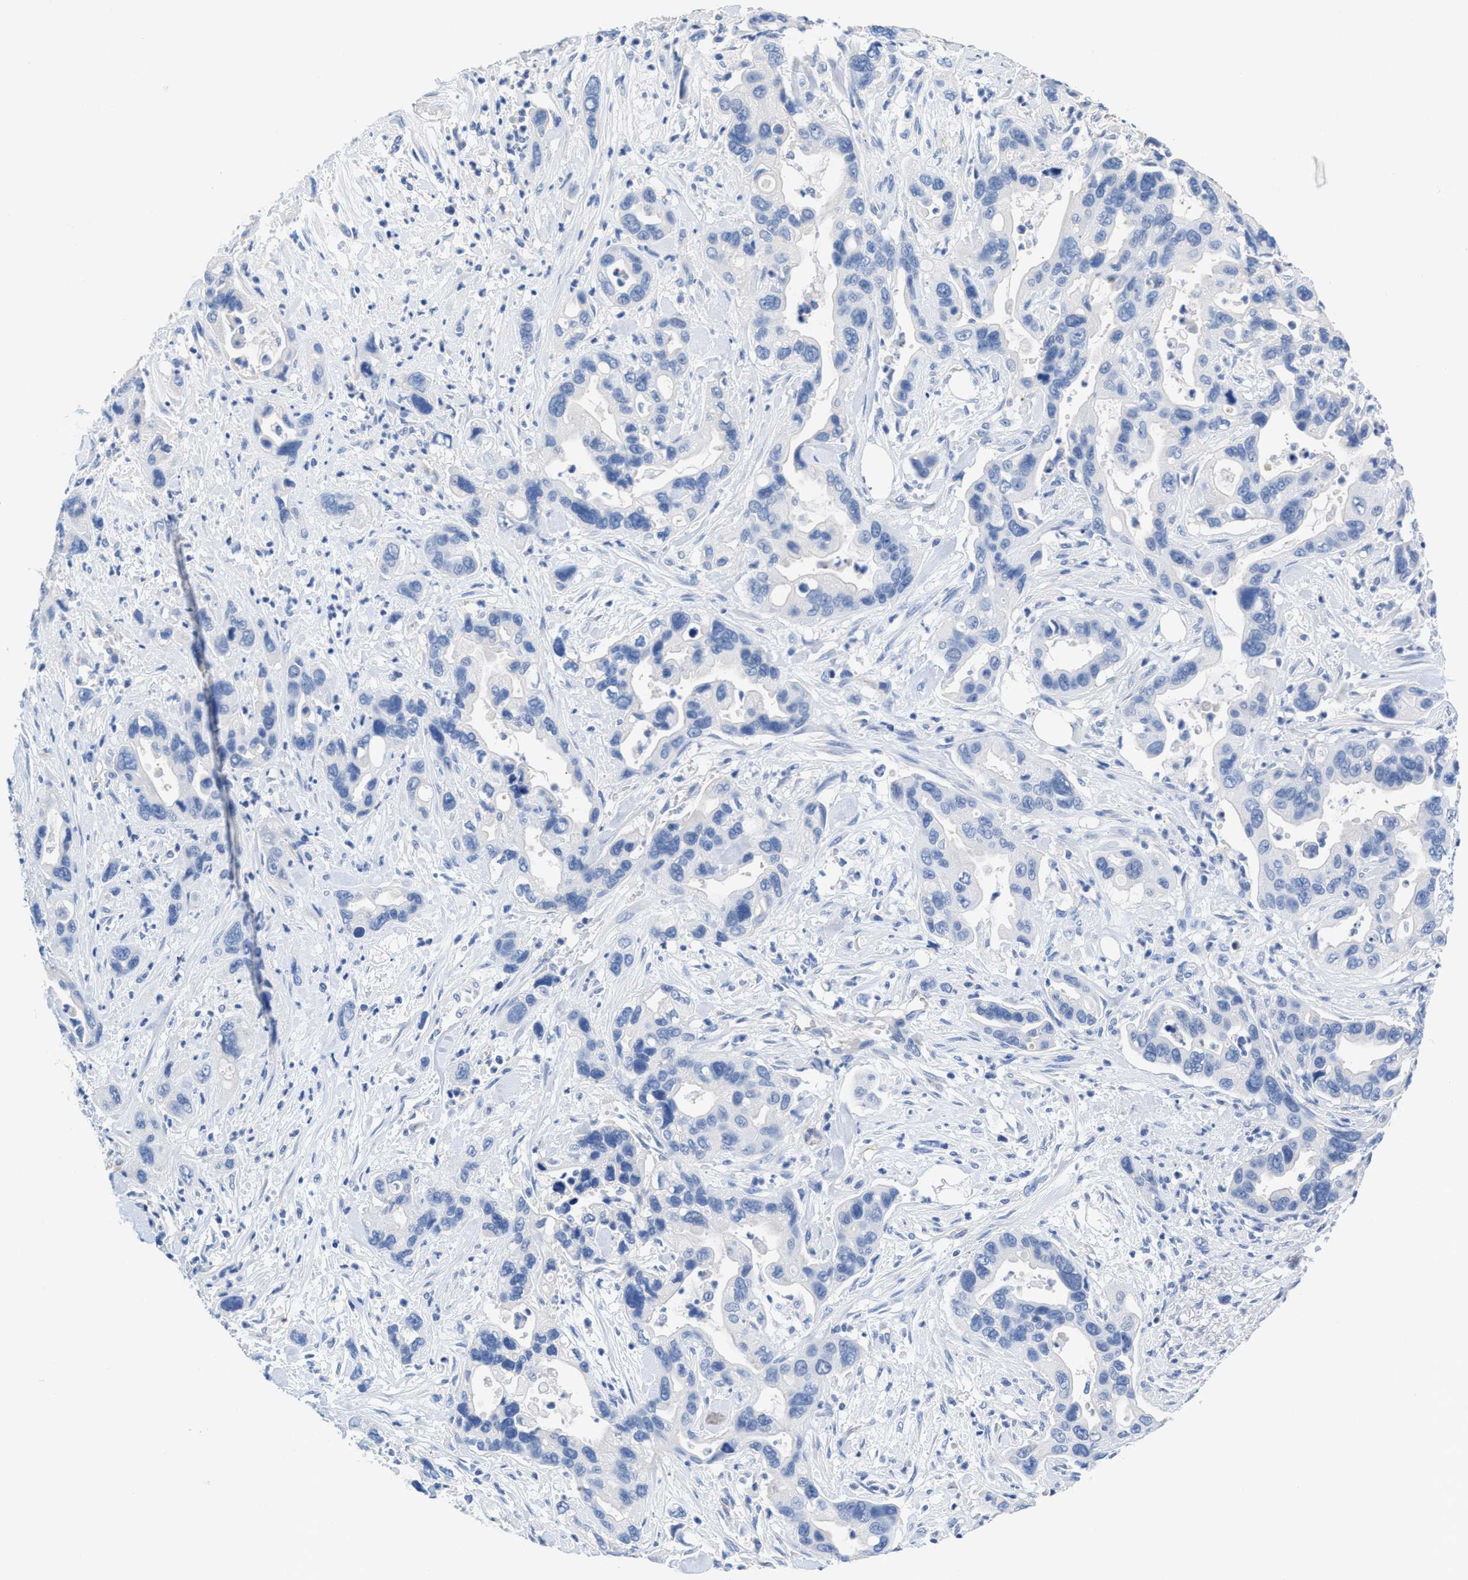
{"staining": {"intensity": "negative", "quantity": "none", "location": "none"}, "tissue": "pancreatic cancer", "cell_type": "Tumor cells", "image_type": "cancer", "snomed": [{"axis": "morphology", "description": "Adenocarcinoma, NOS"}, {"axis": "topography", "description": "Pancreas"}], "caption": "A high-resolution histopathology image shows IHC staining of pancreatic cancer (adenocarcinoma), which displays no significant positivity in tumor cells. Brightfield microscopy of IHC stained with DAB (brown) and hematoxylin (blue), captured at high magnification.", "gene": "SLFN13", "patient": {"sex": "female", "age": 70}}